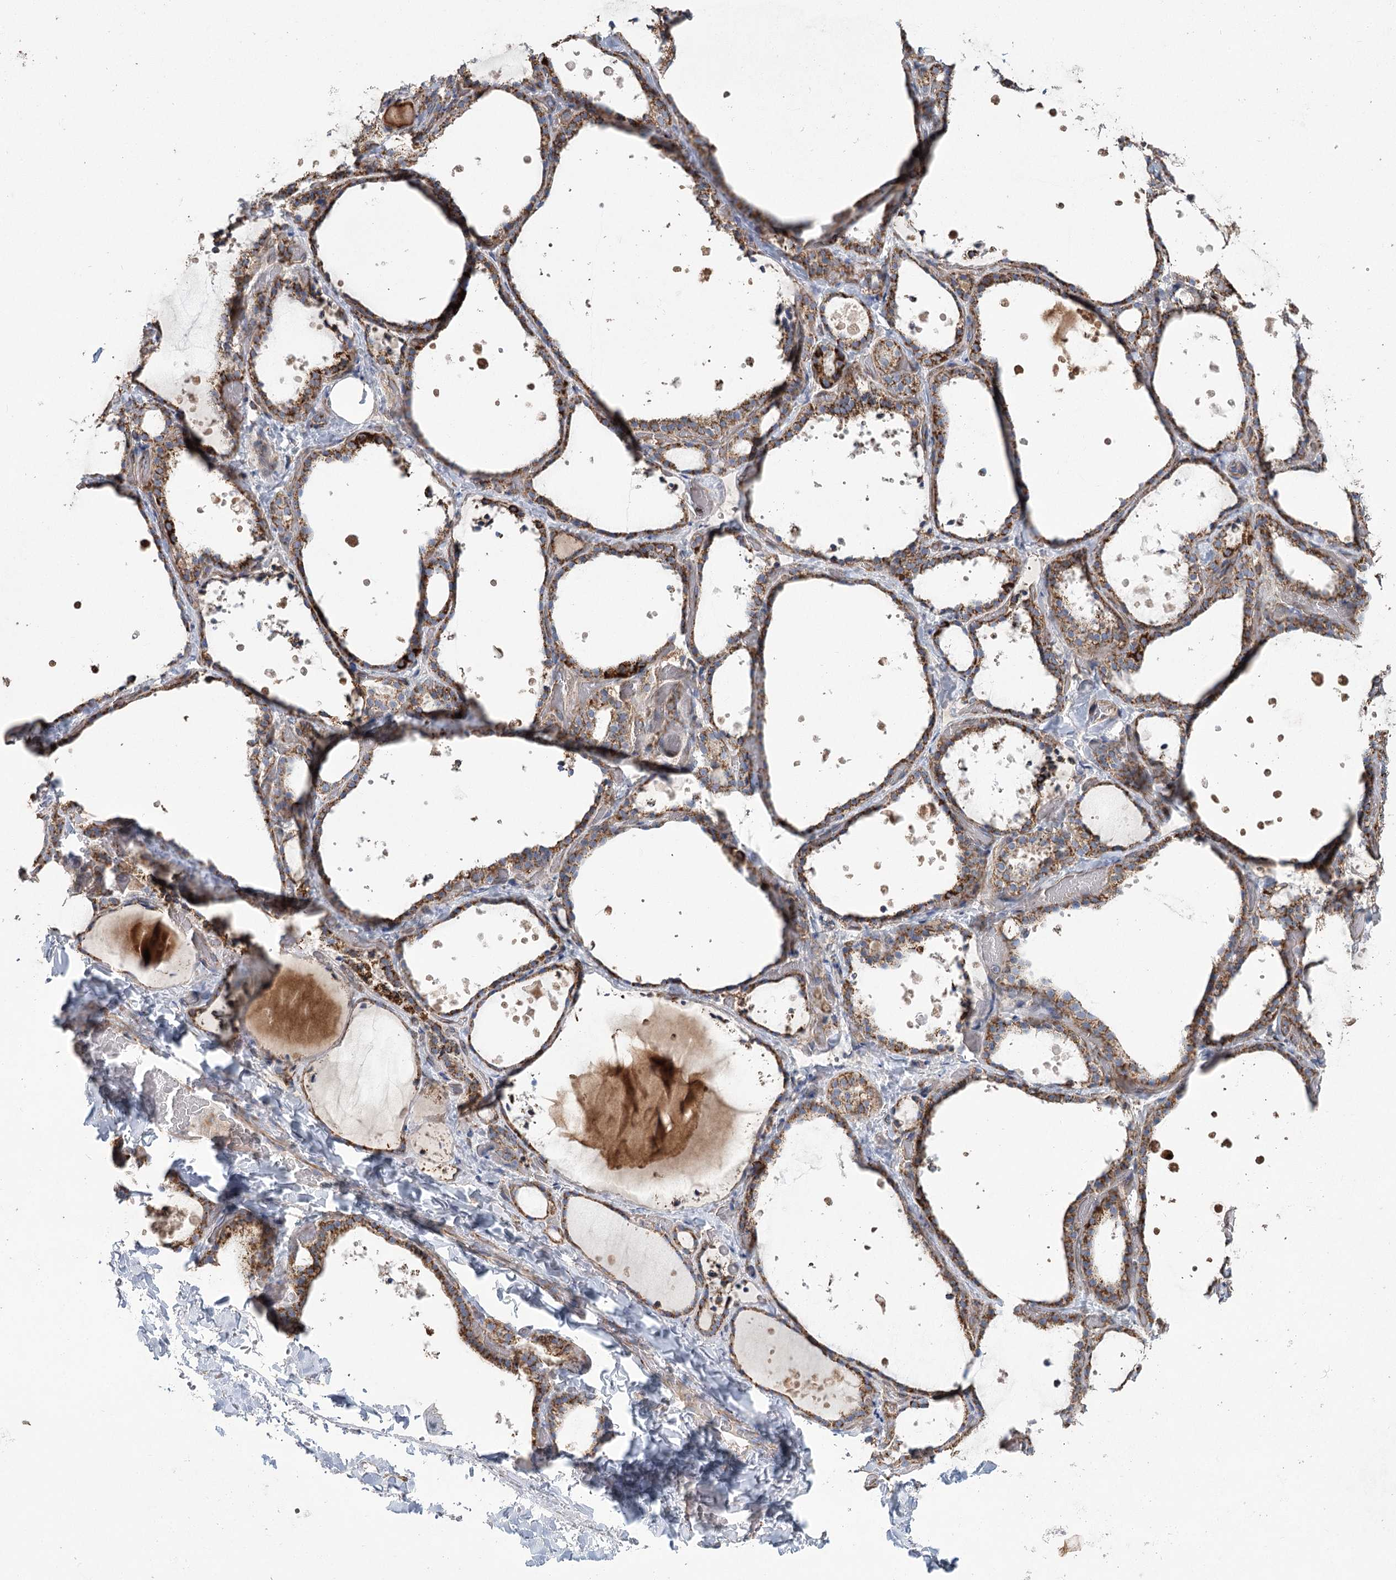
{"staining": {"intensity": "strong", "quantity": ">75%", "location": "cytoplasmic/membranous"}, "tissue": "thyroid gland", "cell_type": "Glandular cells", "image_type": "normal", "snomed": [{"axis": "morphology", "description": "Normal tissue, NOS"}, {"axis": "topography", "description": "Thyroid gland"}], "caption": "High-power microscopy captured an IHC photomicrograph of unremarkable thyroid gland, revealing strong cytoplasmic/membranous expression in approximately >75% of glandular cells.", "gene": "RANBP3L", "patient": {"sex": "female", "age": 44}}